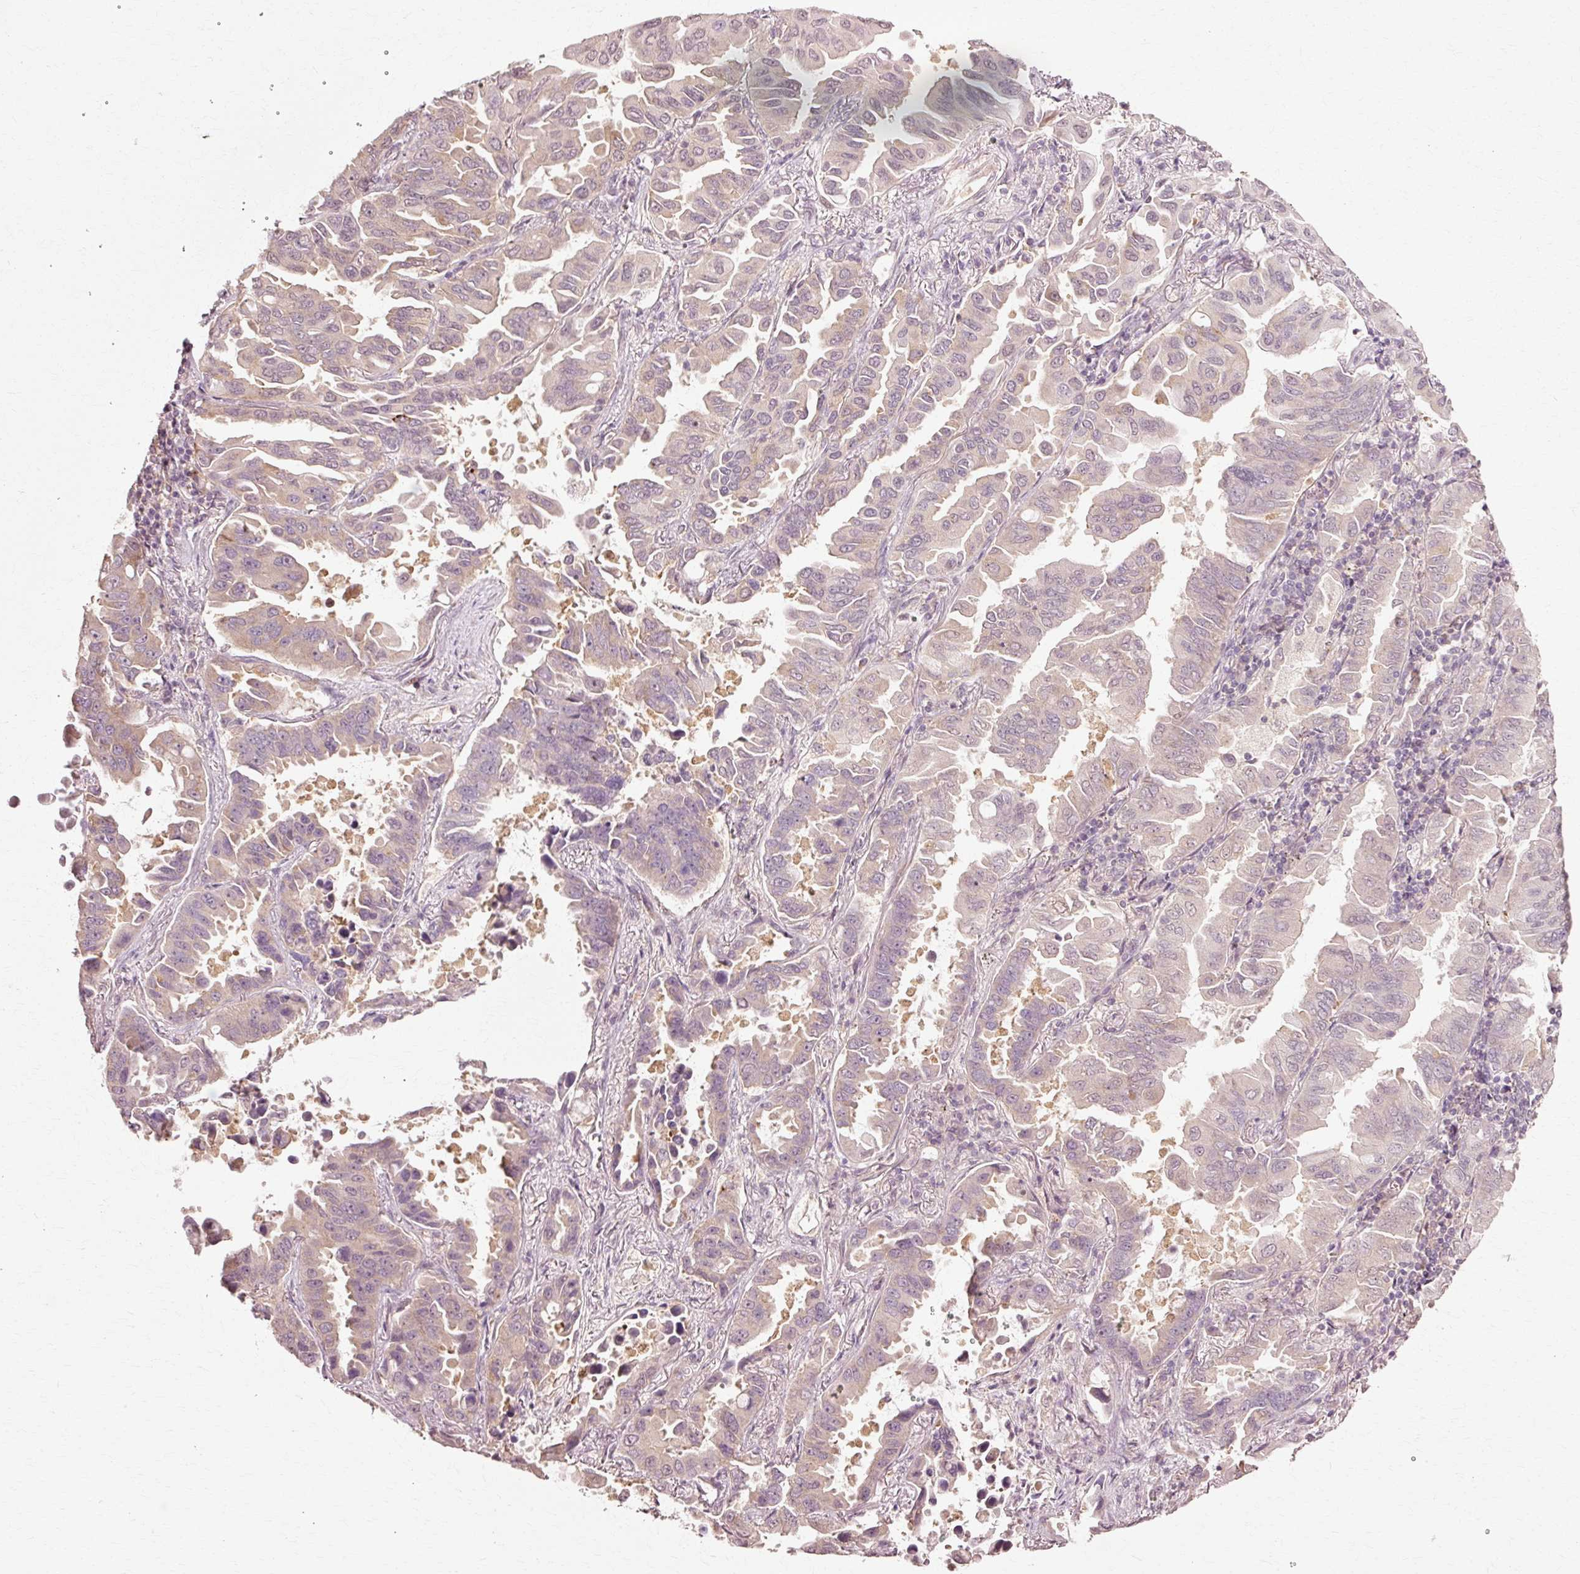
{"staining": {"intensity": "weak", "quantity": "25%-75%", "location": "cytoplasmic/membranous"}, "tissue": "lung cancer", "cell_type": "Tumor cells", "image_type": "cancer", "snomed": [{"axis": "morphology", "description": "Adenocarcinoma, NOS"}, {"axis": "topography", "description": "Lung"}], "caption": "About 25%-75% of tumor cells in lung adenocarcinoma demonstrate weak cytoplasmic/membranous protein expression as visualized by brown immunohistochemical staining.", "gene": "RGPD5", "patient": {"sex": "male", "age": 64}}